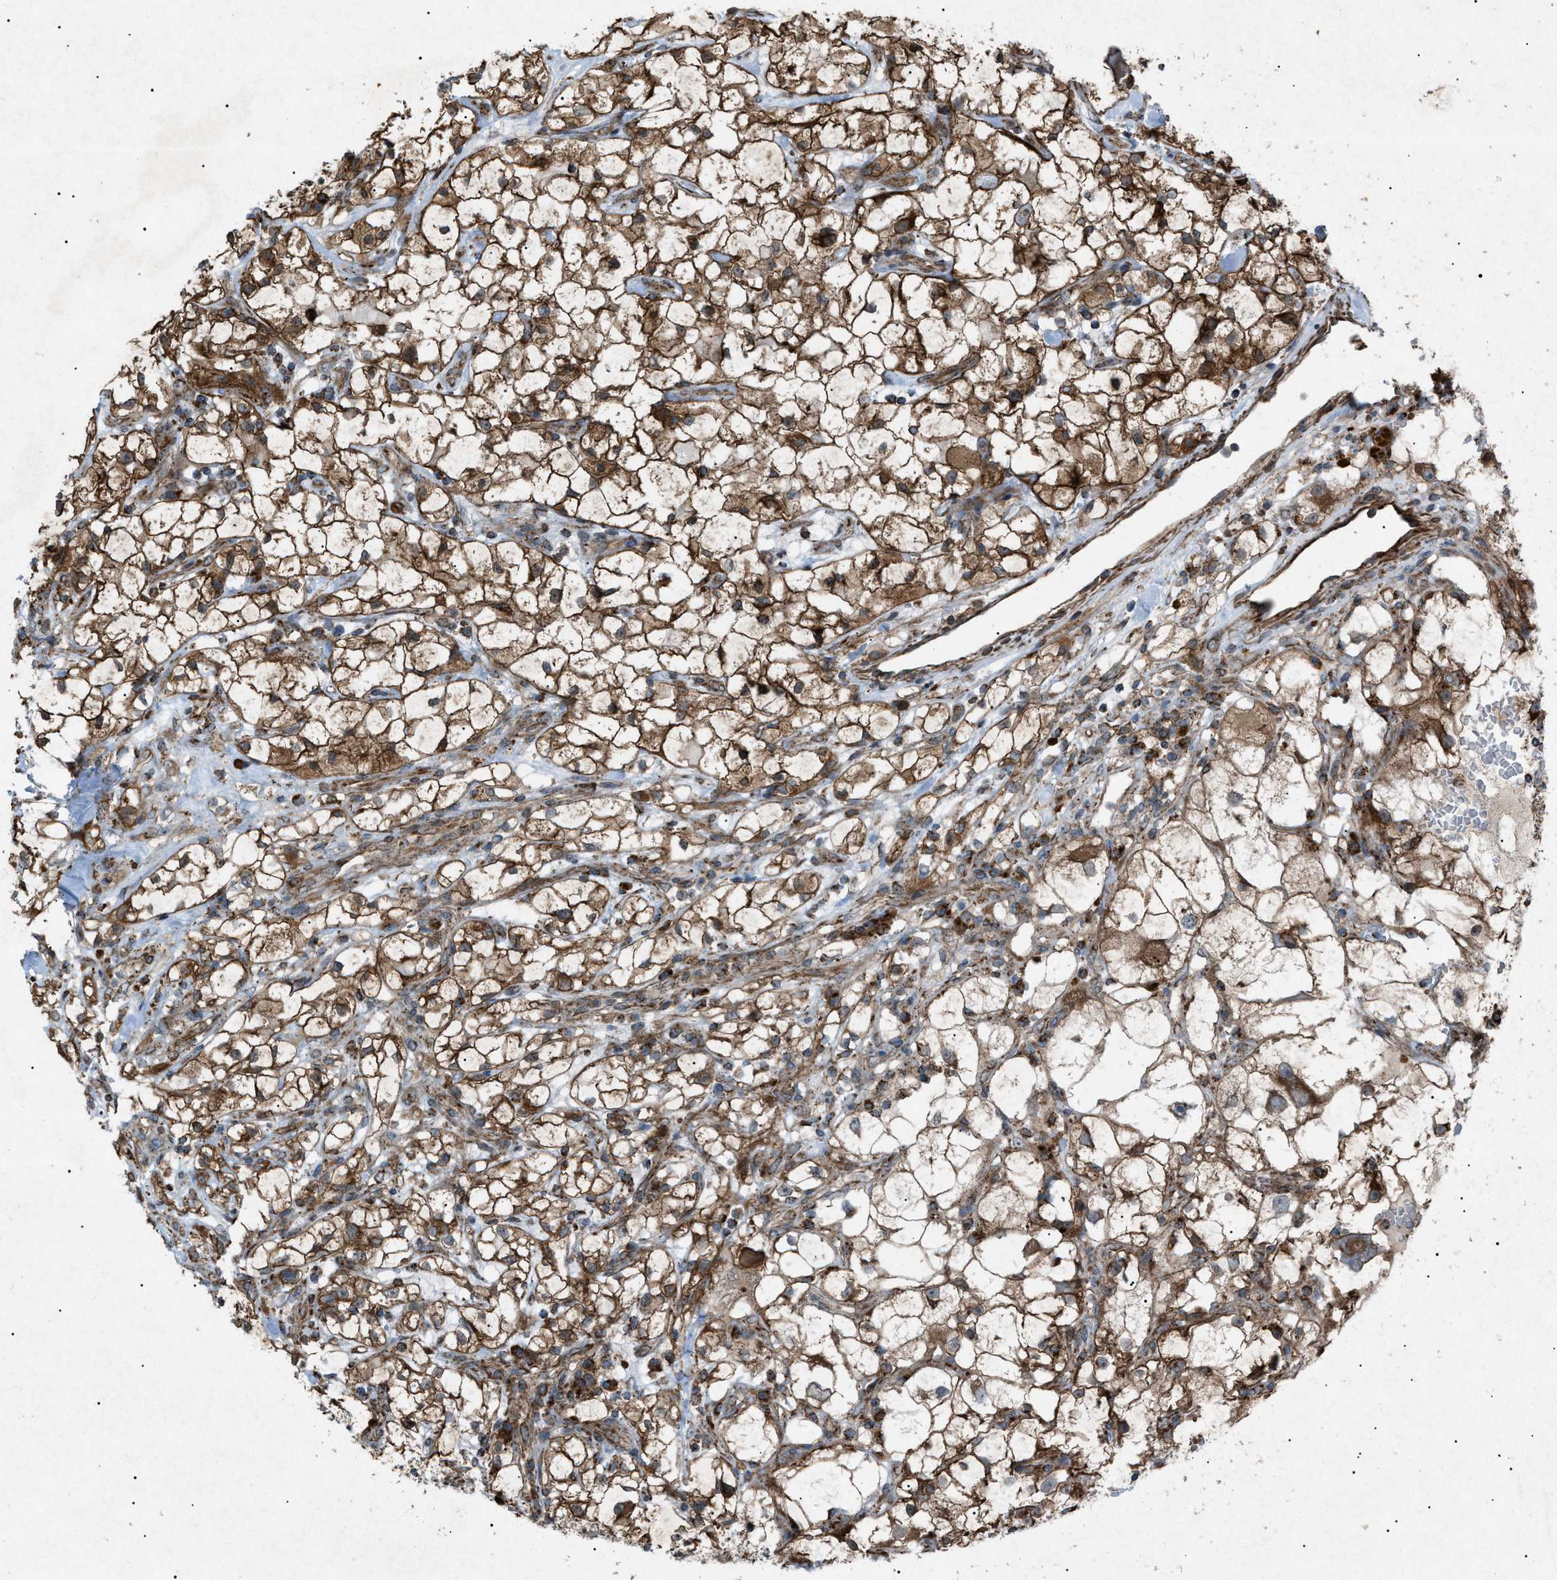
{"staining": {"intensity": "strong", "quantity": ">75%", "location": "cytoplasmic/membranous"}, "tissue": "renal cancer", "cell_type": "Tumor cells", "image_type": "cancer", "snomed": [{"axis": "morphology", "description": "Adenocarcinoma, NOS"}, {"axis": "topography", "description": "Kidney"}], "caption": "Immunohistochemical staining of human adenocarcinoma (renal) displays strong cytoplasmic/membranous protein staining in approximately >75% of tumor cells.", "gene": "C1GALT1C1", "patient": {"sex": "female", "age": 60}}